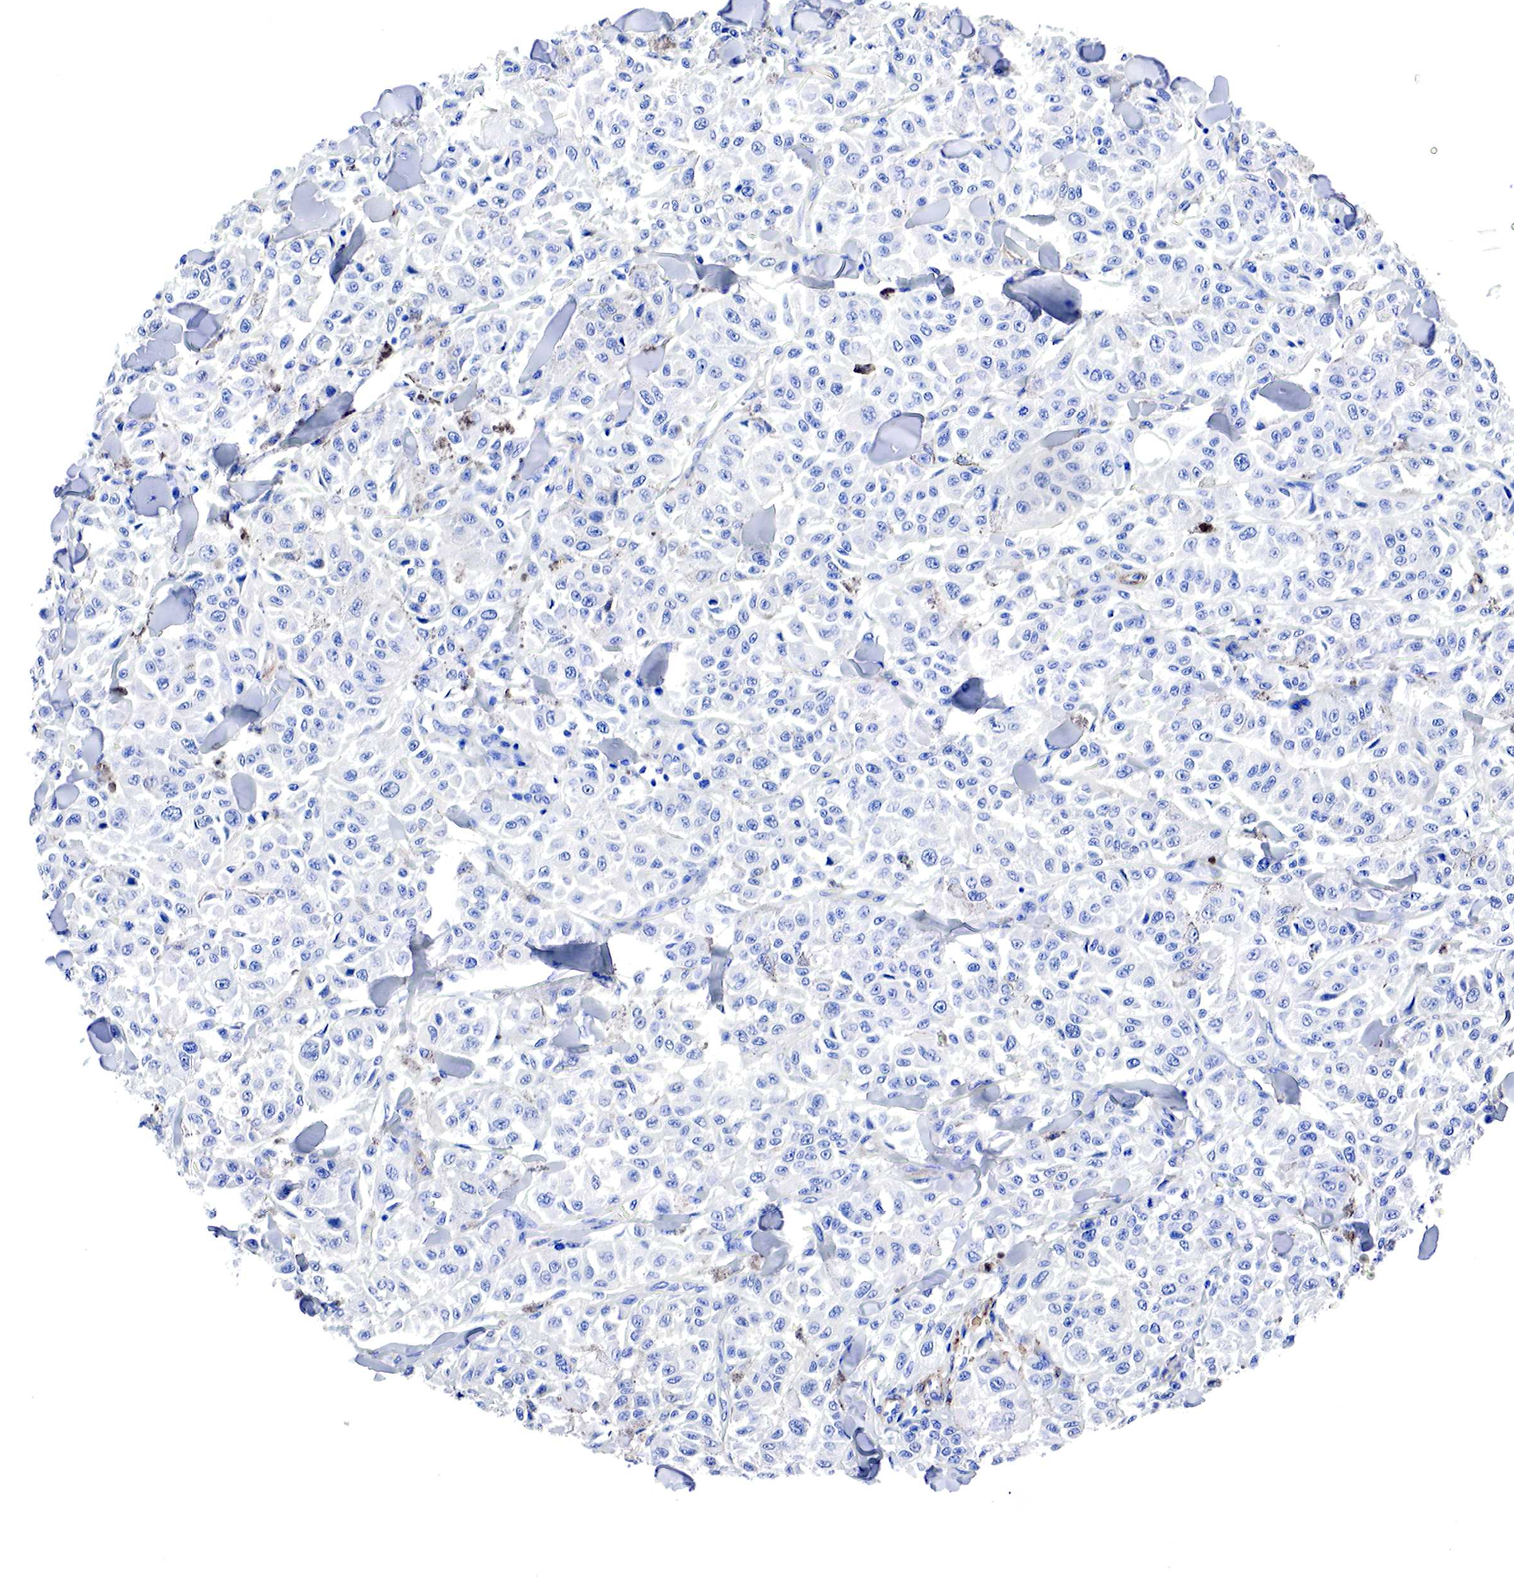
{"staining": {"intensity": "negative", "quantity": "none", "location": "none"}, "tissue": "melanoma", "cell_type": "Tumor cells", "image_type": "cancer", "snomed": [{"axis": "morphology", "description": "Malignant melanoma, NOS"}, {"axis": "topography", "description": "Skin"}], "caption": "This is an IHC histopathology image of human malignant melanoma. There is no positivity in tumor cells.", "gene": "TPM1", "patient": {"sex": "female", "age": 64}}